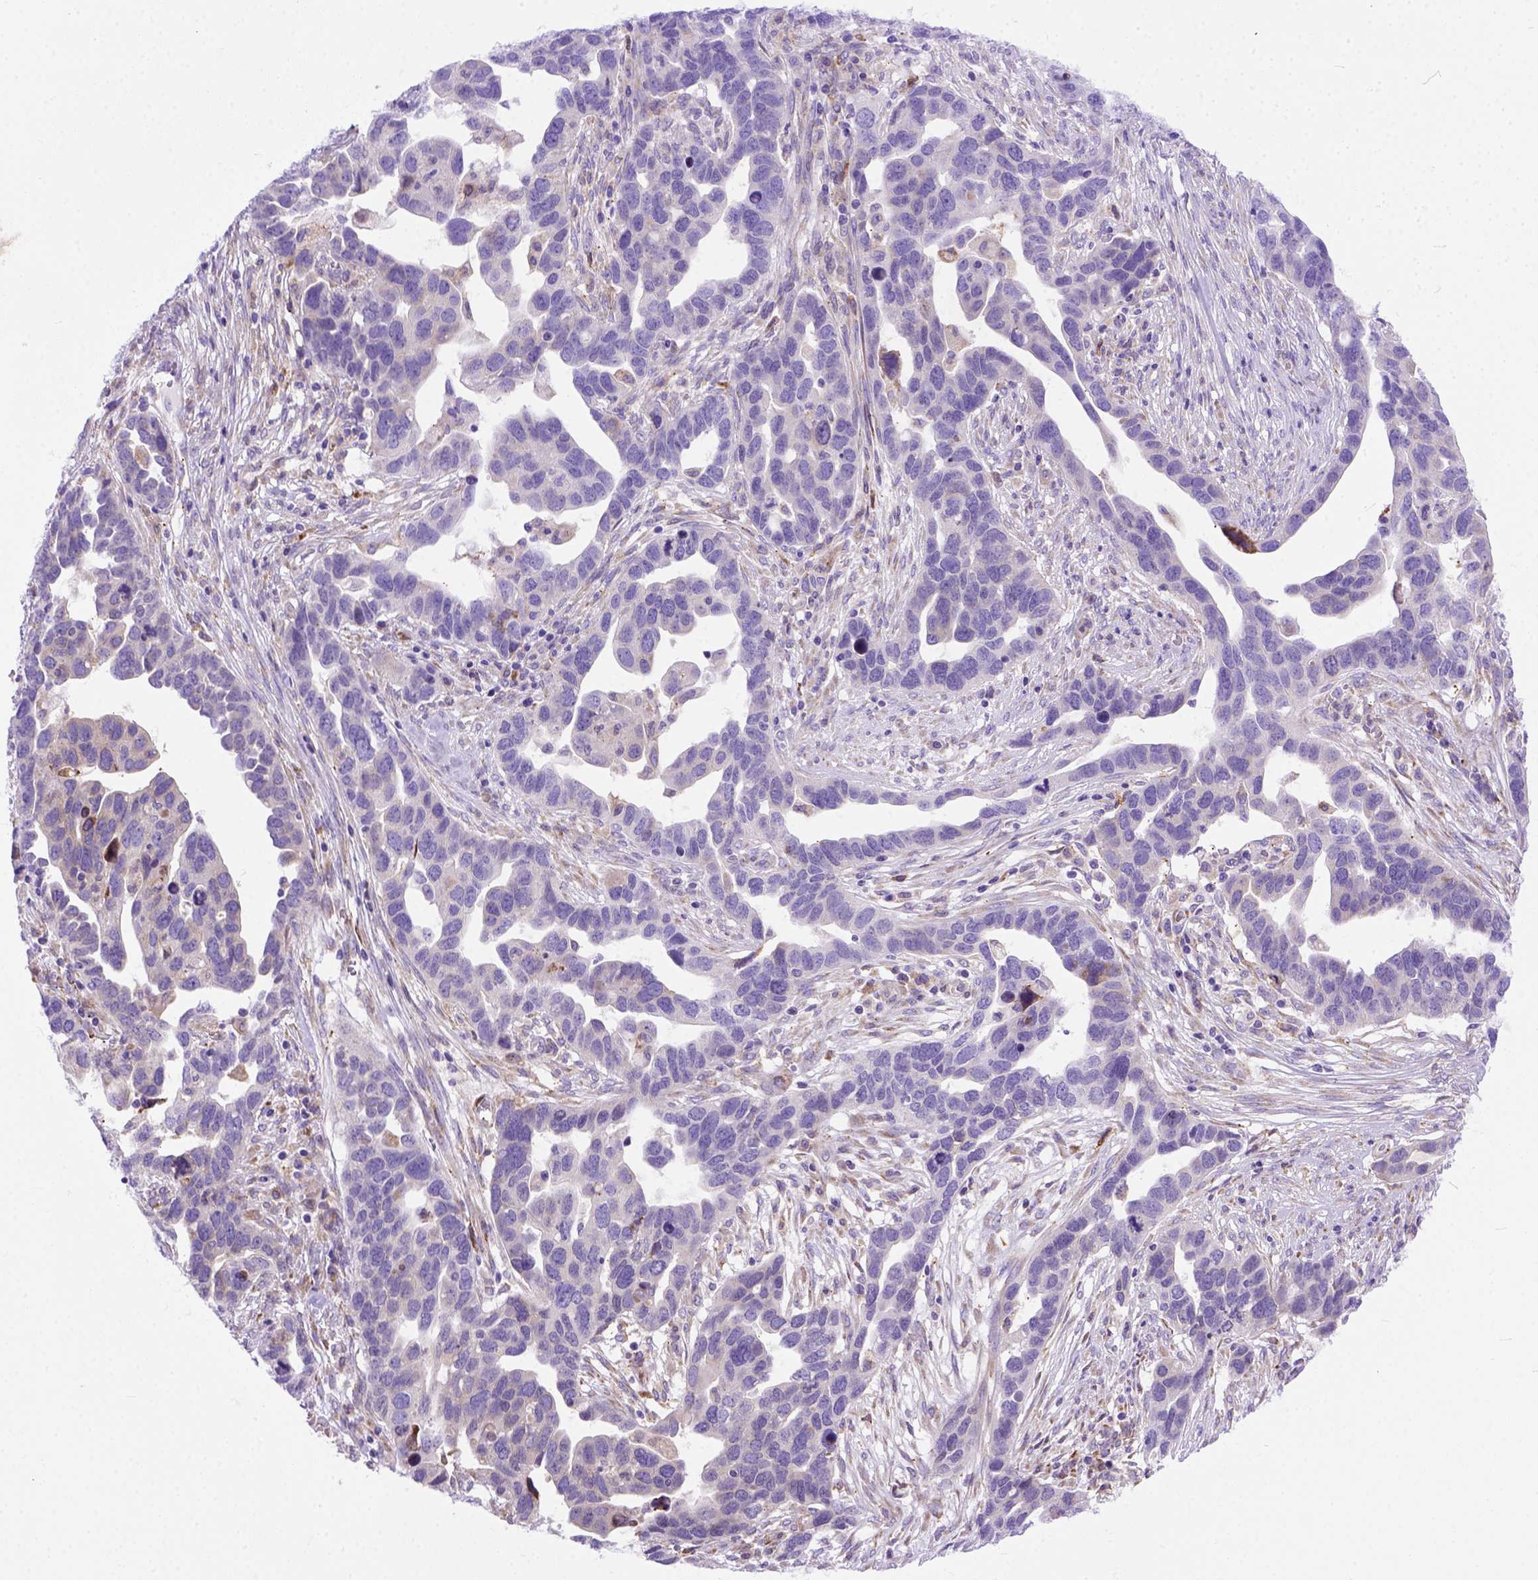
{"staining": {"intensity": "negative", "quantity": "none", "location": "none"}, "tissue": "ovarian cancer", "cell_type": "Tumor cells", "image_type": "cancer", "snomed": [{"axis": "morphology", "description": "Cystadenocarcinoma, serous, NOS"}, {"axis": "topography", "description": "Ovary"}], "caption": "DAB immunohistochemical staining of human ovarian serous cystadenocarcinoma displays no significant expression in tumor cells.", "gene": "PLK4", "patient": {"sex": "female", "age": 54}}